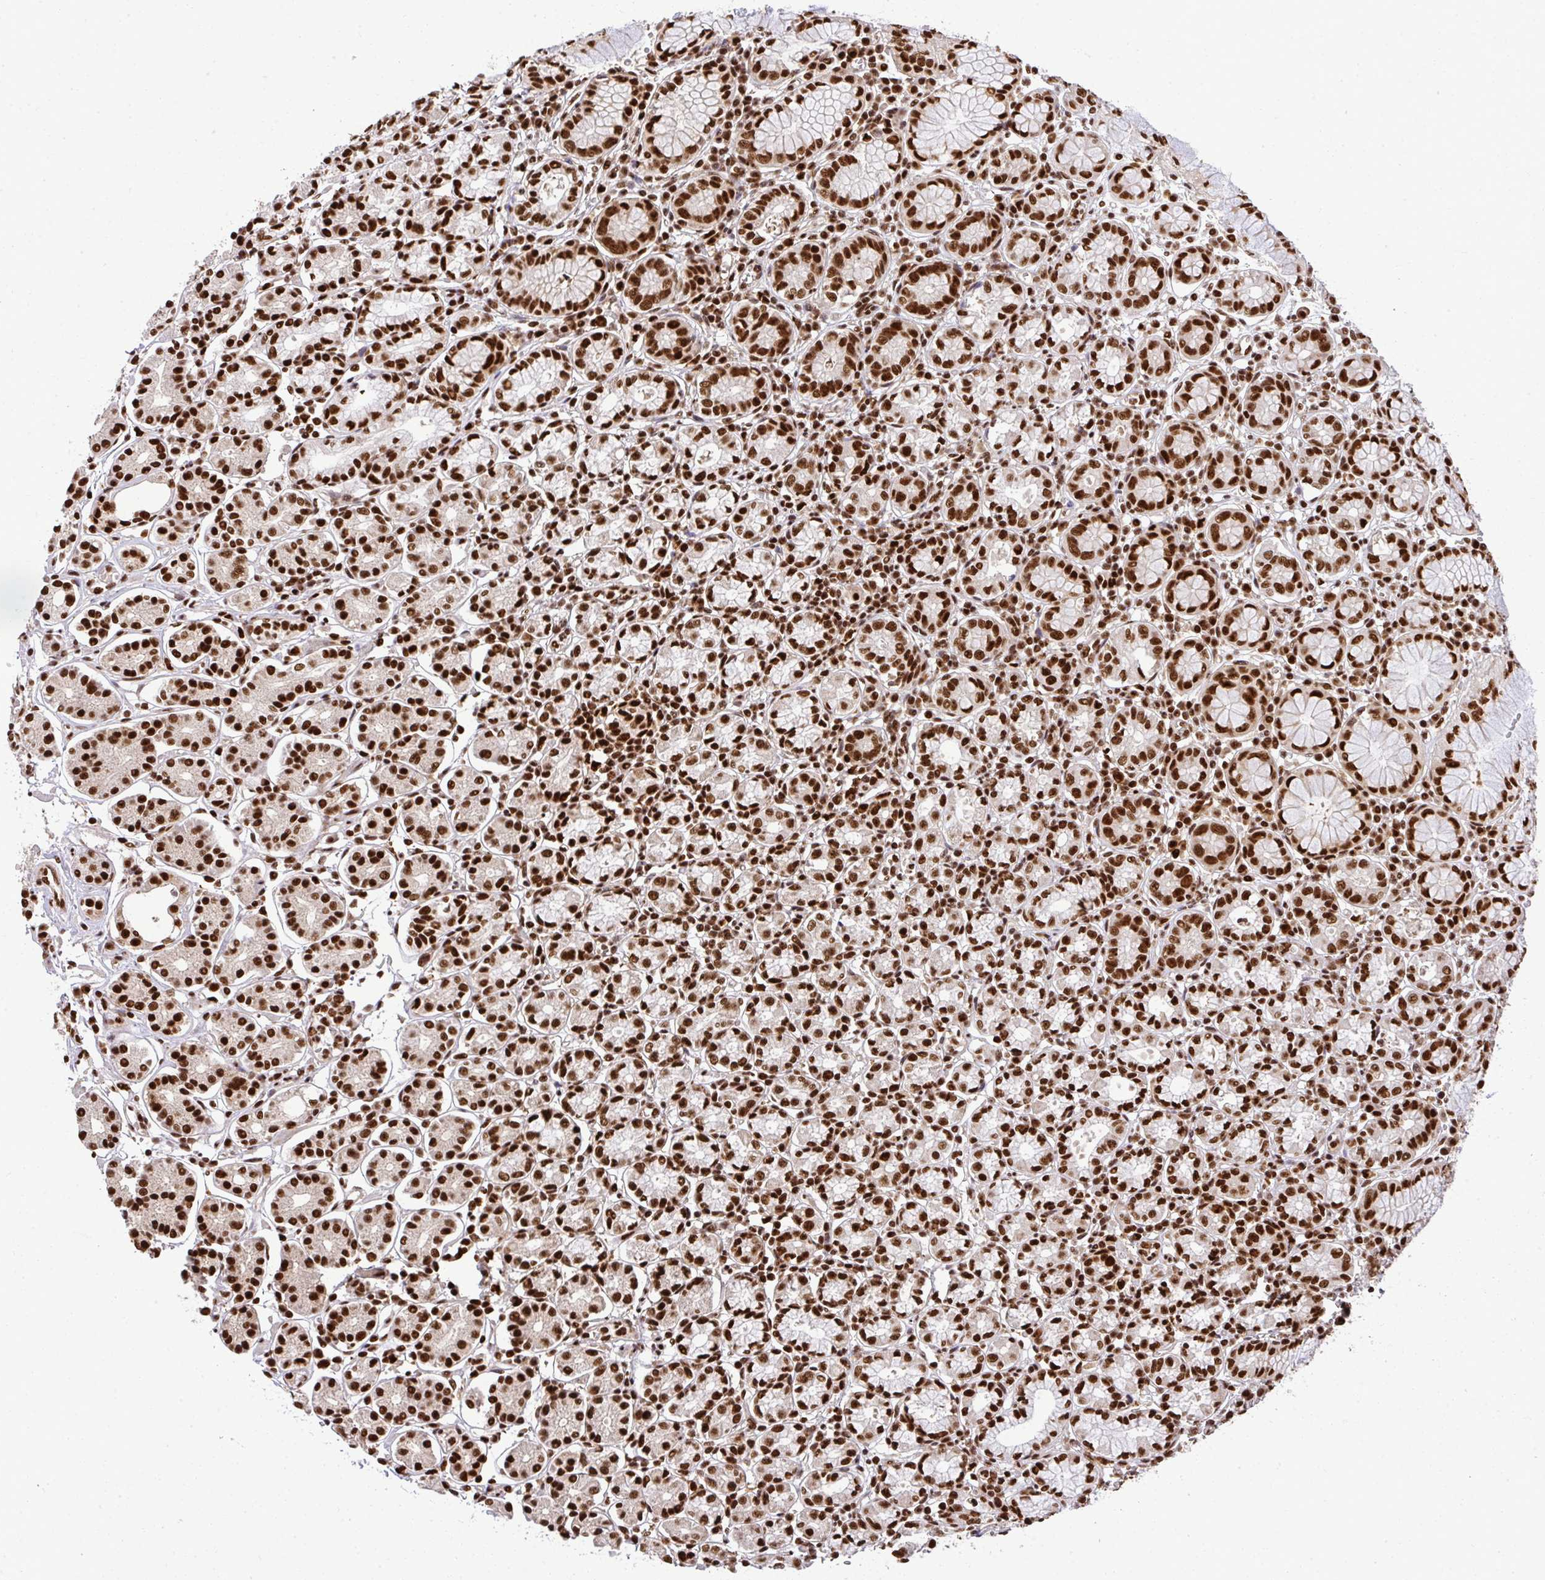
{"staining": {"intensity": "strong", "quantity": ">75%", "location": "nuclear"}, "tissue": "stomach", "cell_type": "Glandular cells", "image_type": "normal", "snomed": [{"axis": "morphology", "description": "Normal tissue, NOS"}, {"axis": "topography", "description": "Stomach"}], "caption": "Brown immunohistochemical staining in unremarkable stomach displays strong nuclear positivity in approximately >75% of glandular cells. The staining is performed using DAB brown chromogen to label protein expression. The nuclei are counter-stained blue using hematoxylin.", "gene": "U2AF1L4", "patient": {"sex": "female", "age": 62}}